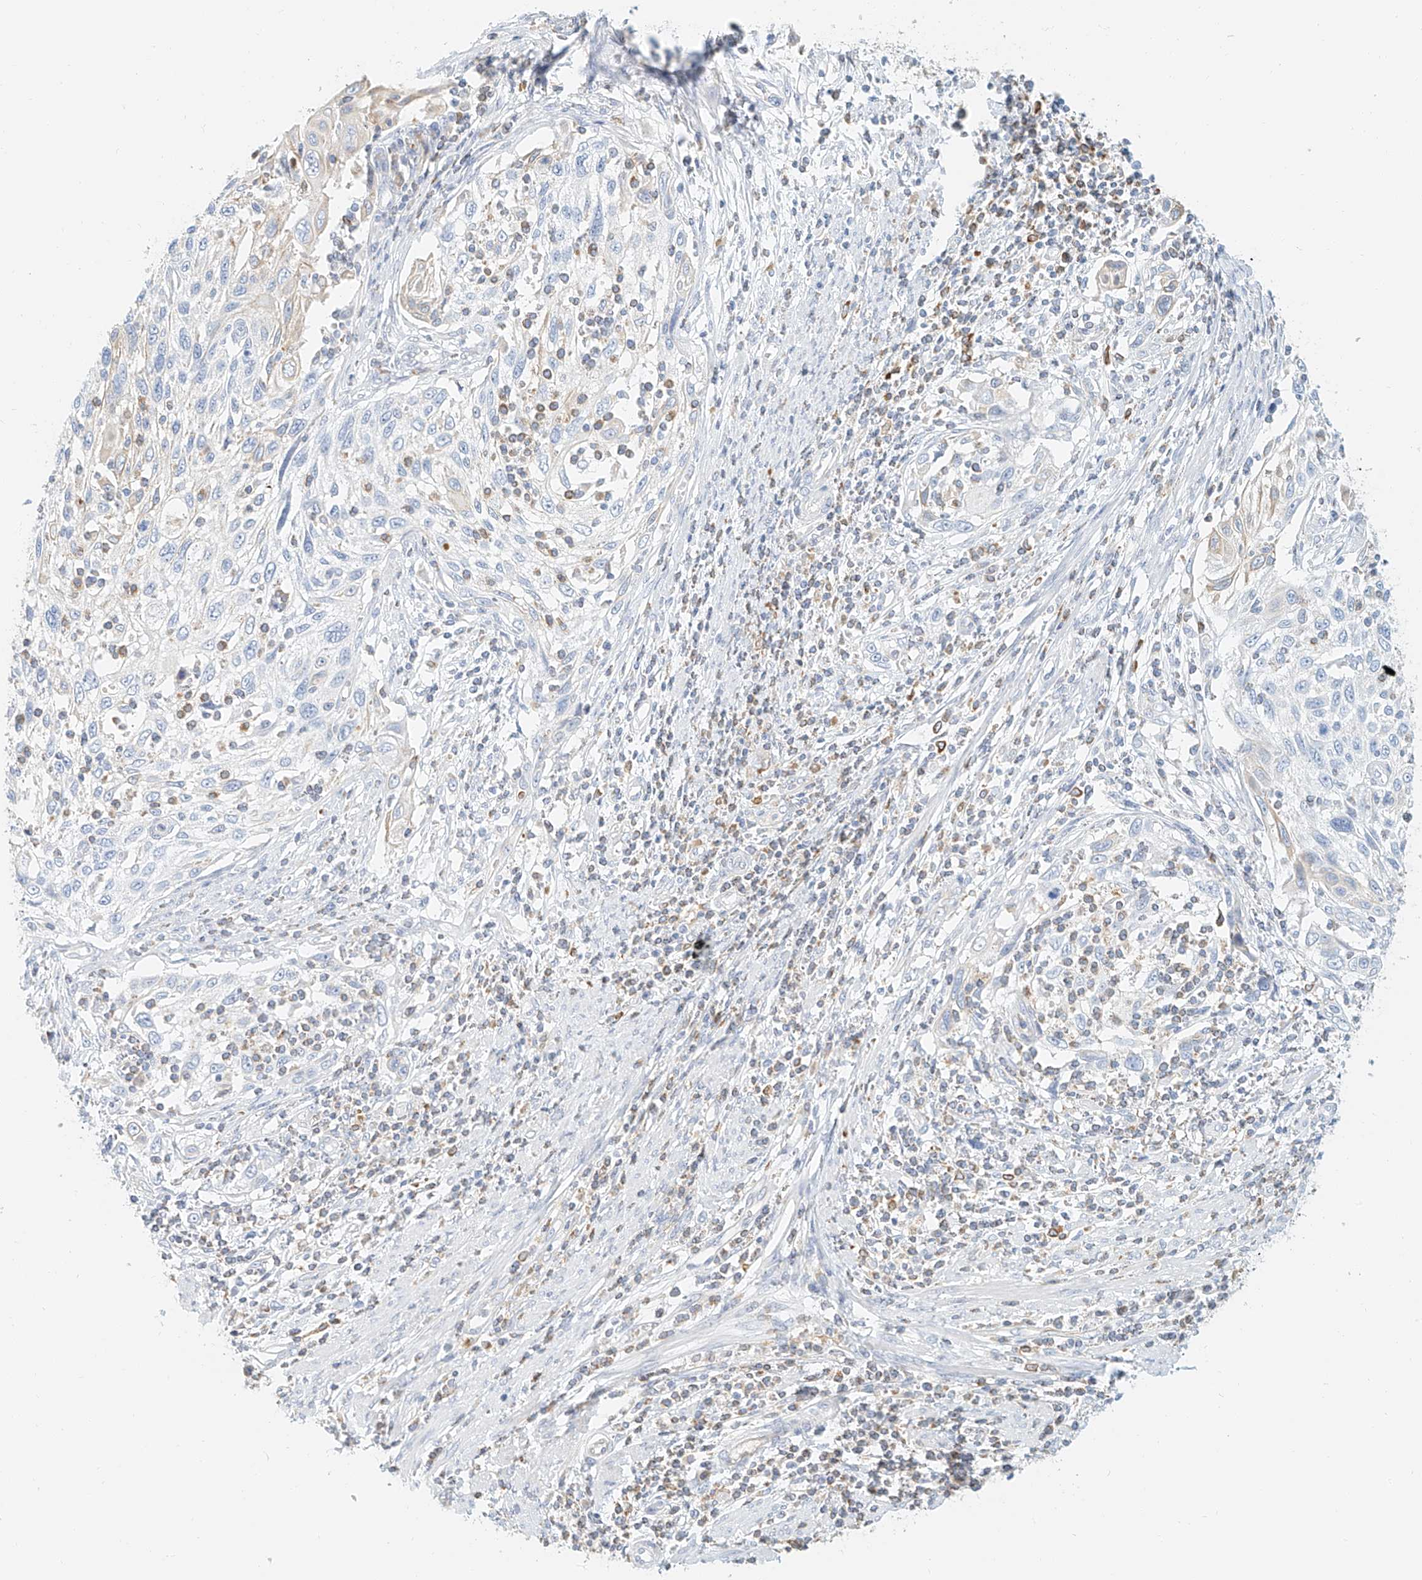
{"staining": {"intensity": "negative", "quantity": "none", "location": "none"}, "tissue": "cervical cancer", "cell_type": "Tumor cells", "image_type": "cancer", "snomed": [{"axis": "morphology", "description": "Squamous cell carcinoma, NOS"}, {"axis": "topography", "description": "Cervix"}], "caption": "Tumor cells are negative for brown protein staining in cervical squamous cell carcinoma.", "gene": "DHRS7", "patient": {"sex": "female", "age": 70}}